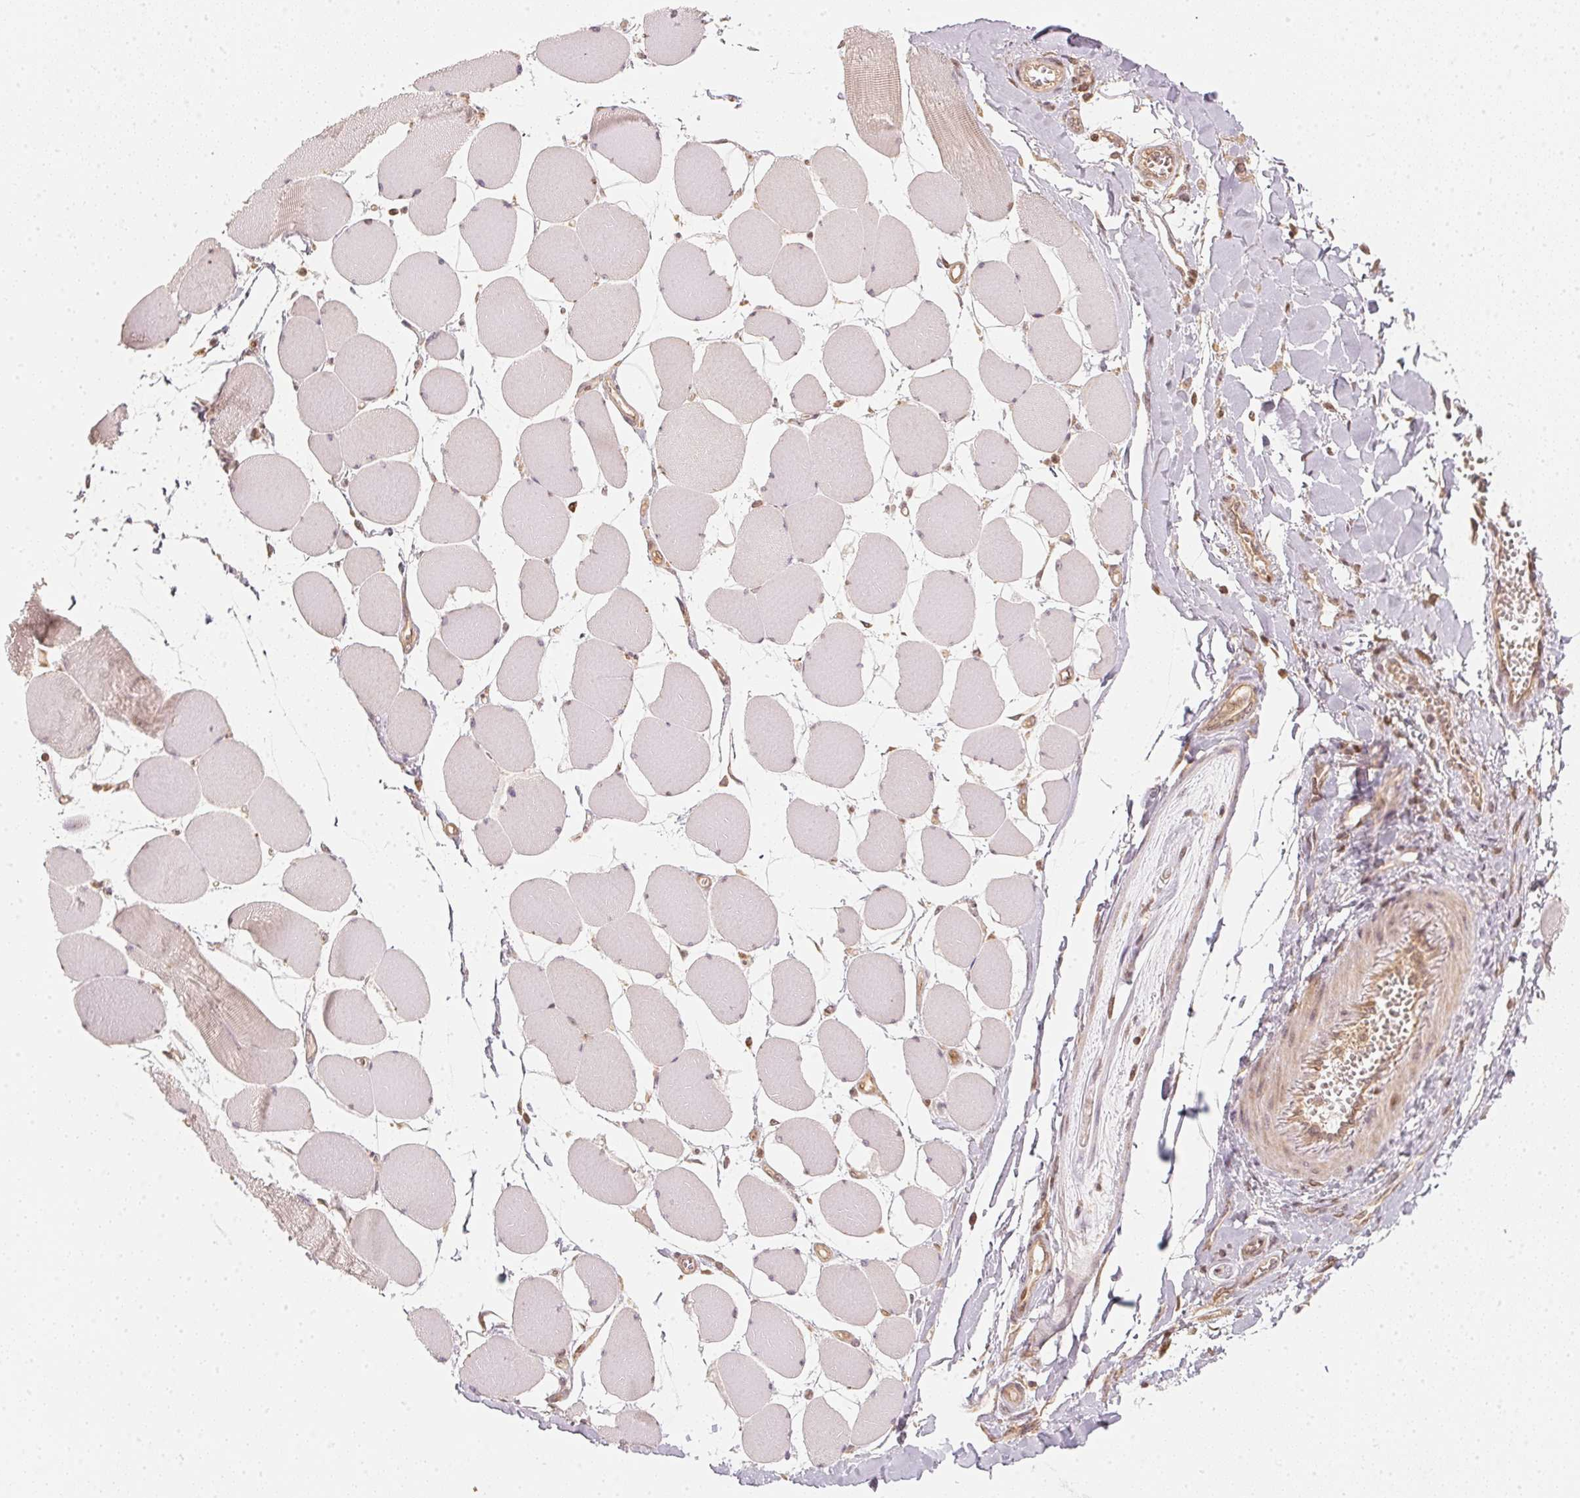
{"staining": {"intensity": "weak", "quantity": "<25%", "location": "cytoplasmic/membranous"}, "tissue": "skeletal muscle", "cell_type": "Myocytes", "image_type": "normal", "snomed": [{"axis": "morphology", "description": "Normal tissue, NOS"}, {"axis": "topography", "description": "Skeletal muscle"}], "caption": "Human skeletal muscle stained for a protein using immunohistochemistry shows no positivity in myocytes.", "gene": "UBE2L3", "patient": {"sex": "female", "age": 75}}